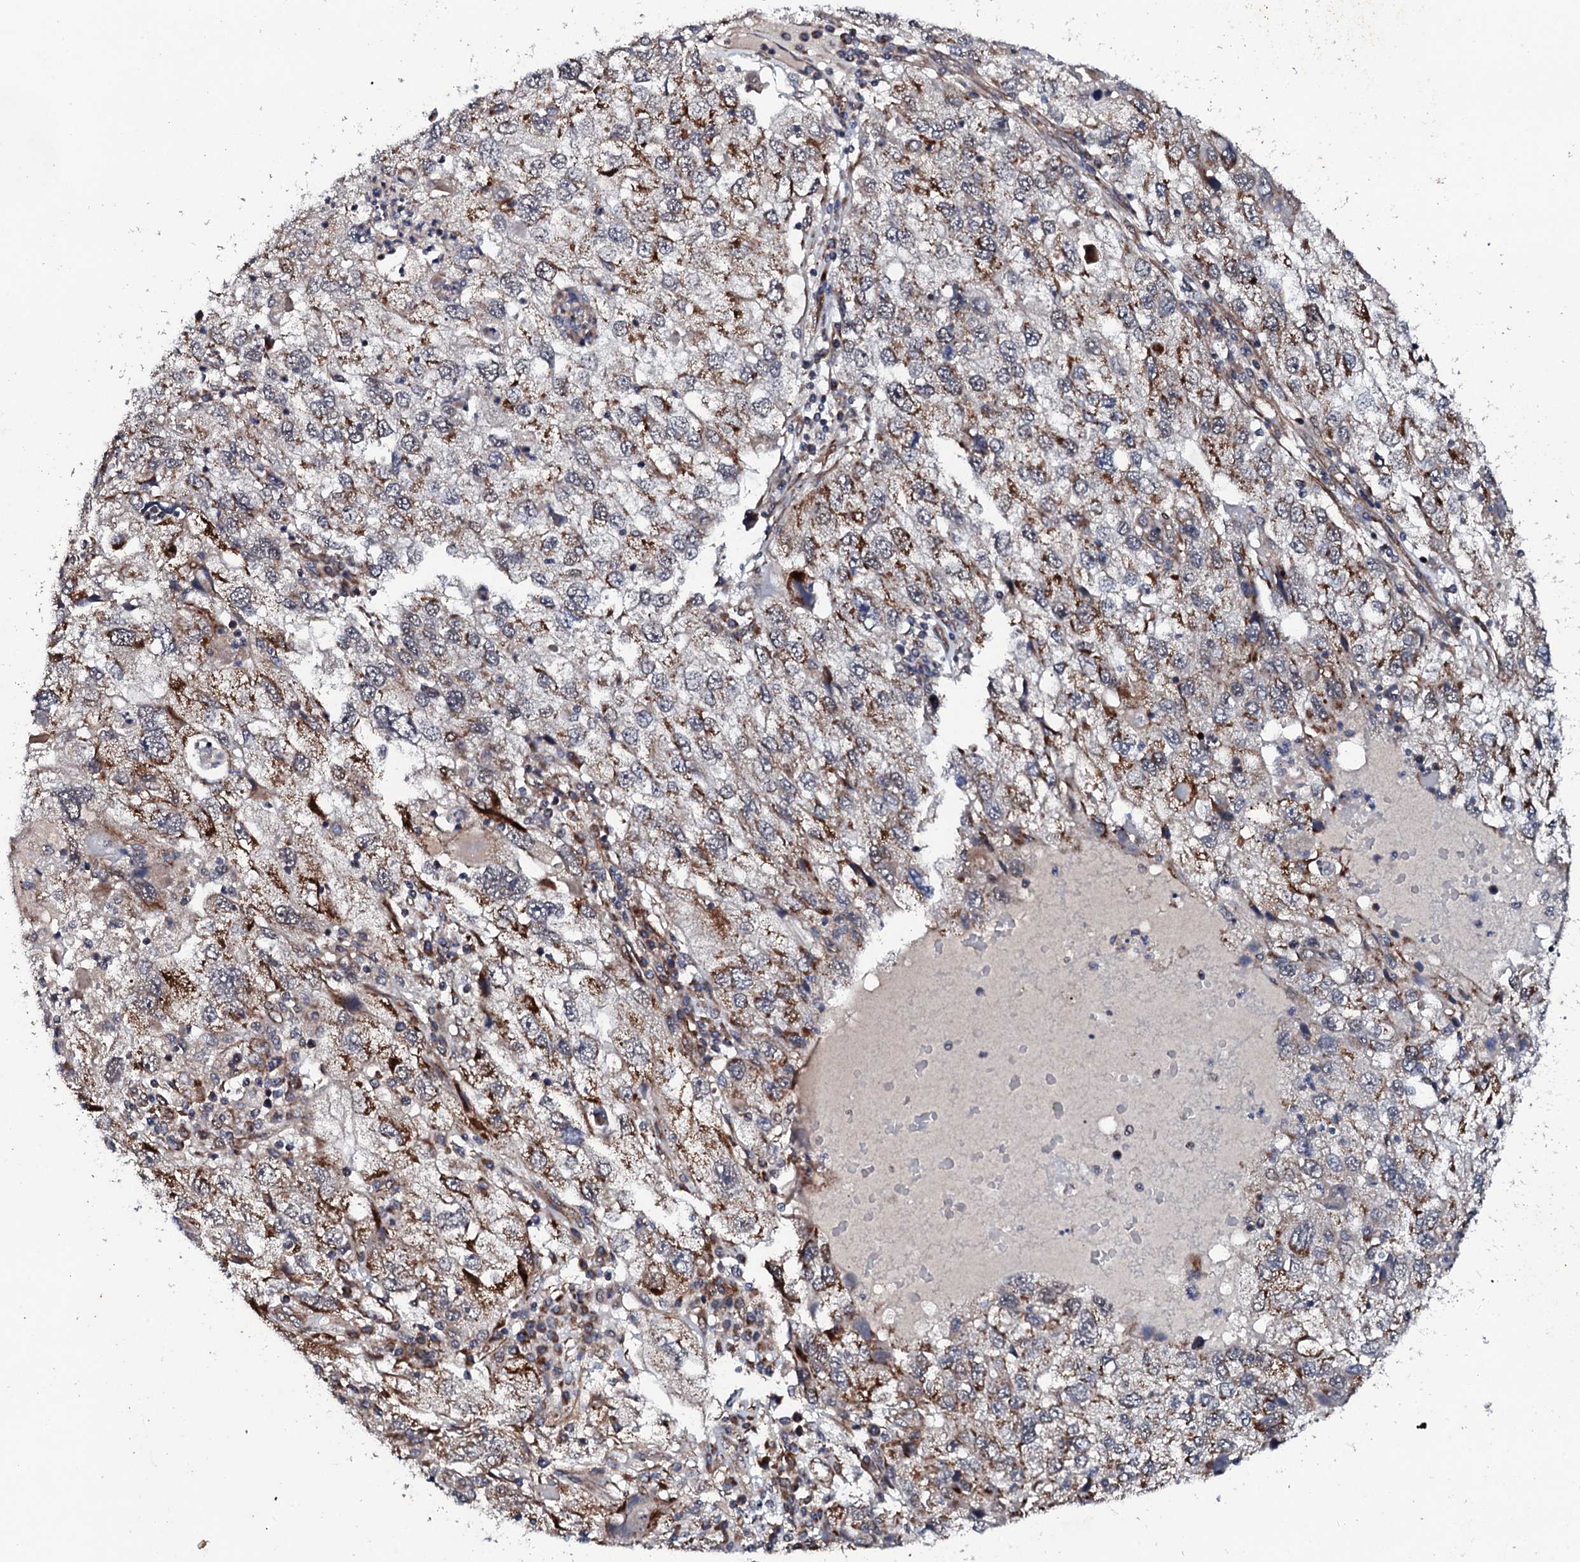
{"staining": {"intensity": "moderate", "quantity": "25%-75%", "location": "cytoplasmic/membranous"}, "tissue": "endometrial cancer", "cell_type": "Tumor cells", "image_type": "cancer", "snomed": [{"axis": "morphology", "description": "Adenocarcinoma, NOS"}, {"axis": "topography", "description": "Endometrium"}], "caption": "High-magnification brightfield microscopy of endometrial adenocarcinoma stained with DAB (3,3'-diaminobenzidine) (brown) and counterstained with hematoxylin (blue). tumor cells exhibit moderate cytoplasmic/membranous staining is identified in approximately25%-75% of cells. The staining was performed using DAB to visualize the protein expression in brown, while the nuclei were stained in blue with hematoxylin (Magnification: 20x).", "gene": "MTIF3", "patient": {"sex": "female", "age": 49}}